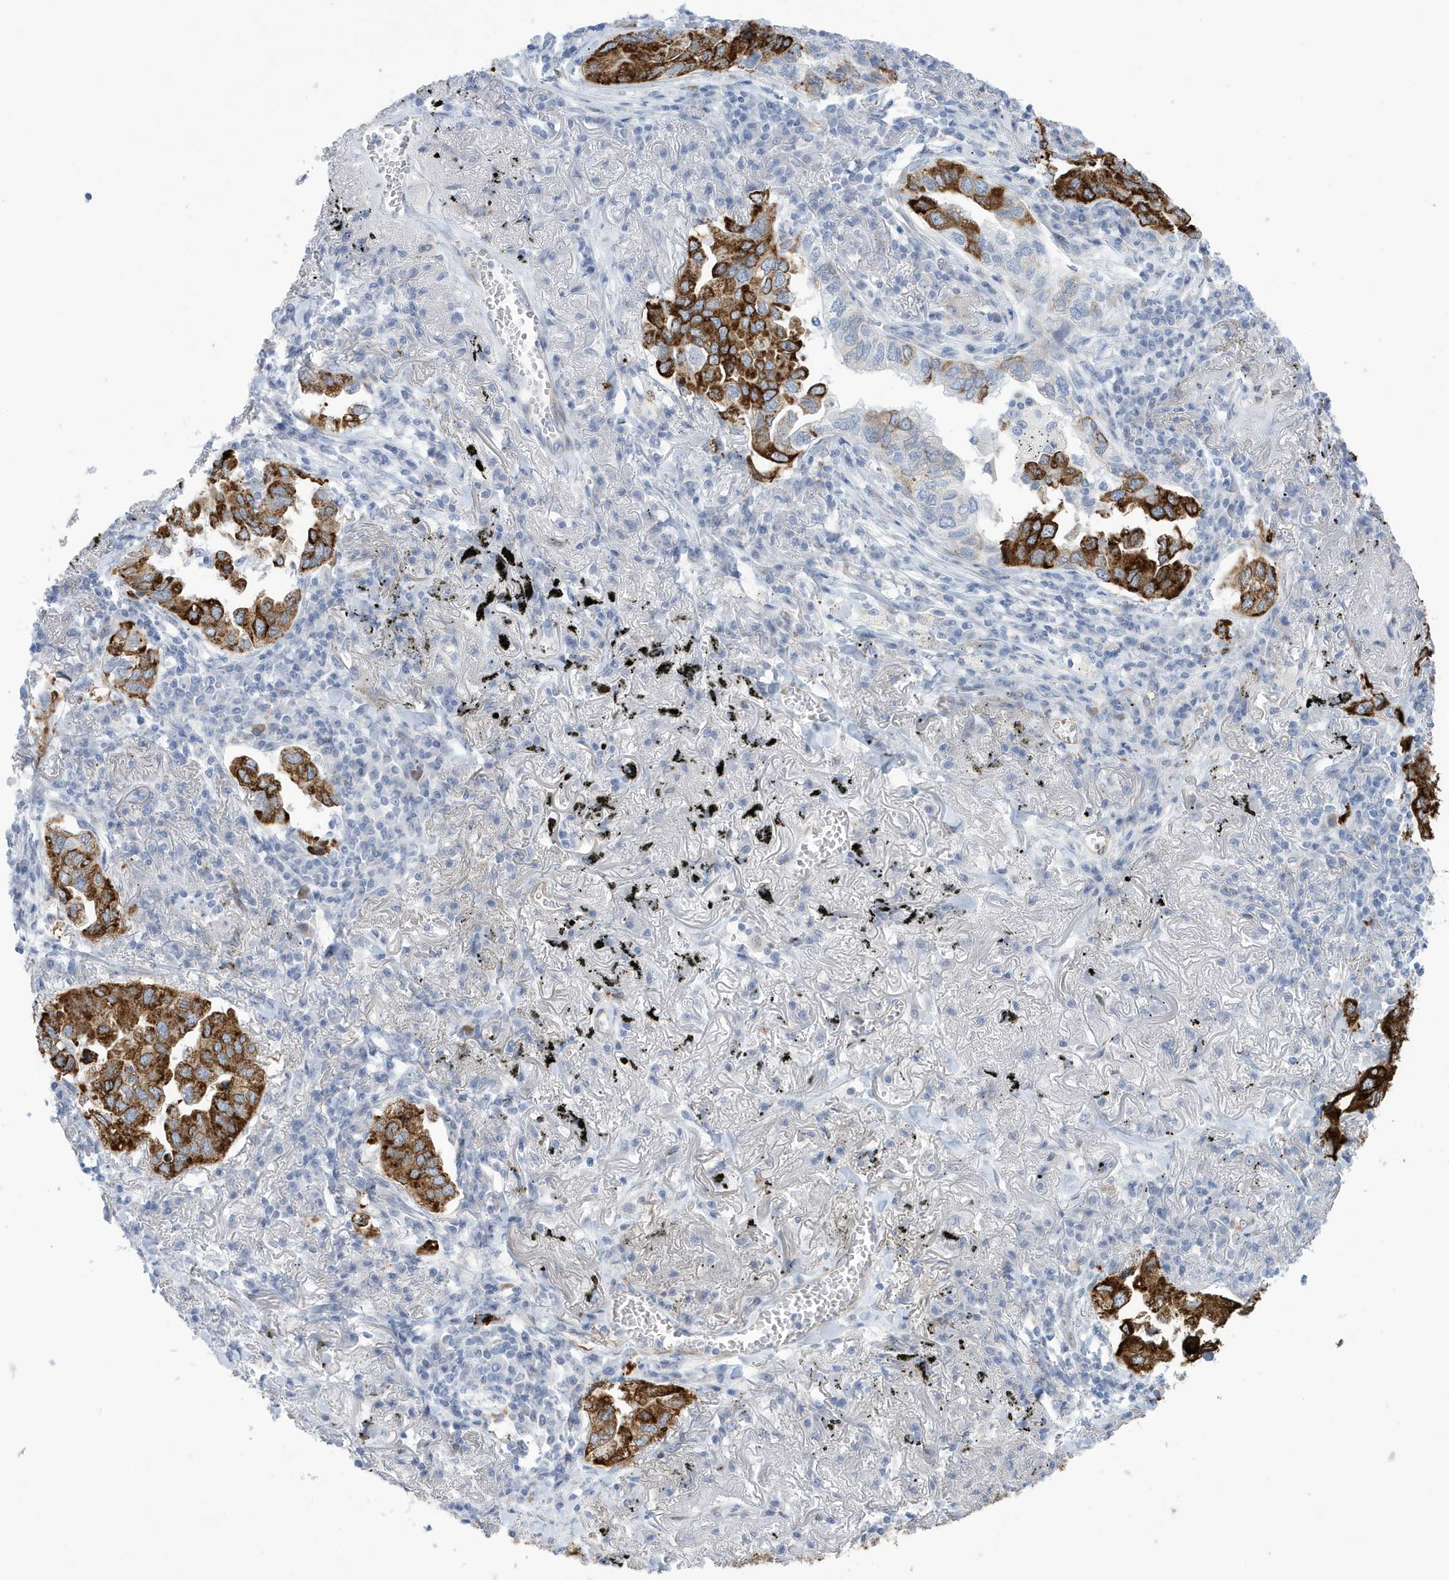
{"staining": {"intensity": "strong", "quantity": ">75%", "location": "cytoplasmic/membranous"}, "tissue": "lung cancer", "cell_type": "Tumor cells", "image_type": "cancer", "snomed": [{"axis": "morphology", "description": "Adenocarcinoma, NOS"}, {"axis": "topography", "description": "Lung"}], "caption": "Lung adenocarcinoma stained with DAB immunohistochemistry (IHC) exhibits high levels of strong cytoplasmic/membranous expression in approximately >75% of tumor cells. The staining is performed using DAB brown chromogen to label protein expression. The nuclei are counter-stained blue using hematoxylin.", "gene": "SEMA3F", "patient": {"sex": "male", "age": 65}}